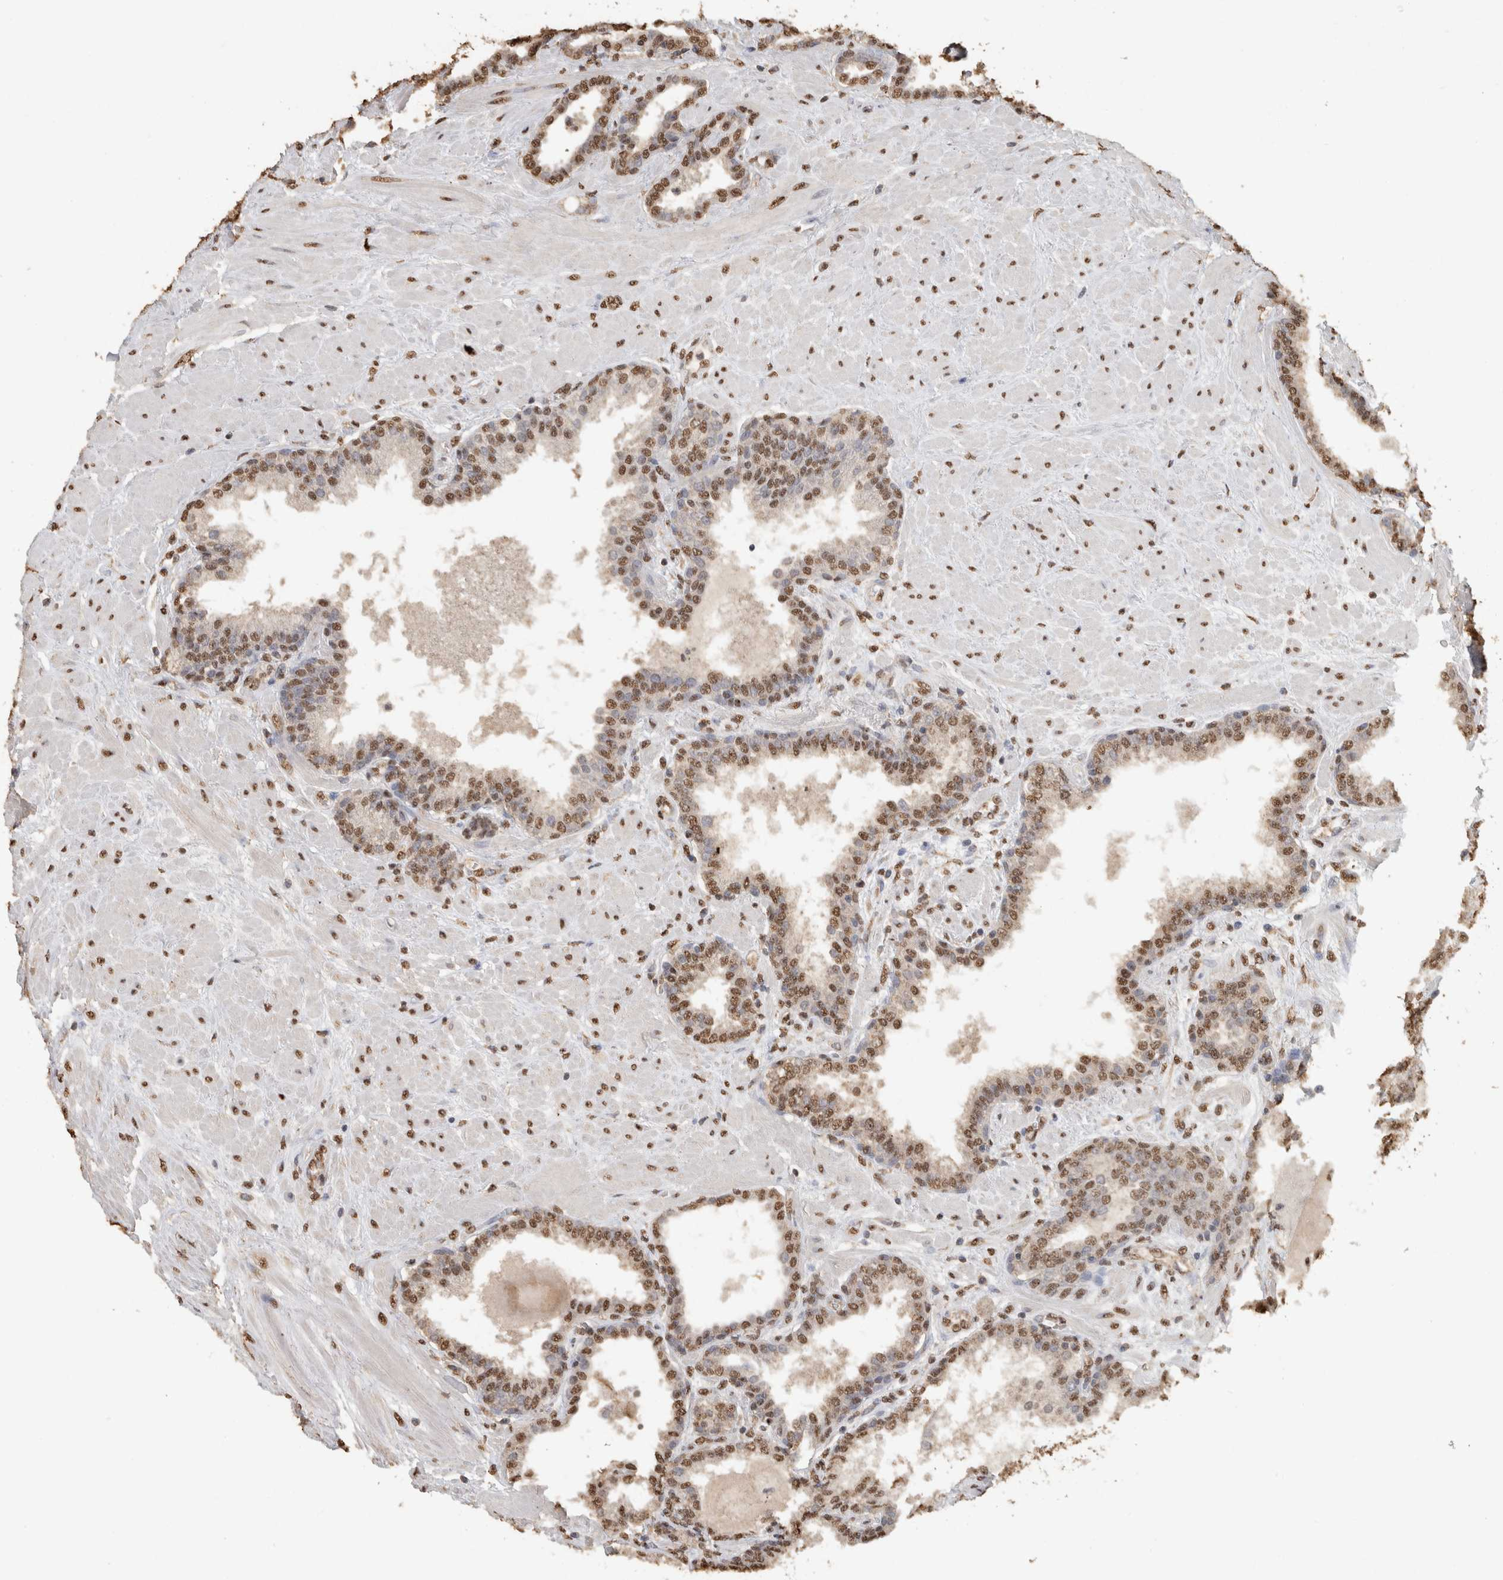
{"staining": {"intensity": "moderate", "quantity": ">75%", "location": "nuclear"}, "tissue": "prostate", "cell_type": "Glandular cells", "image_type": "normal", "snomed": [{"axis": "morphology", "description": "Normal tissue, NOS"}, {"axis": "topography", "description": "Prostate"}], "caption": "A high-resolution photomicrograph shows IHC staining of normal prostate, which displays moderate nuclear positivity in about >75% of glandular cells. (IHC, brightfield microscopy, high magnification).", "gene": "HAND2", "patient": {"sex": "male", "age": 51}}